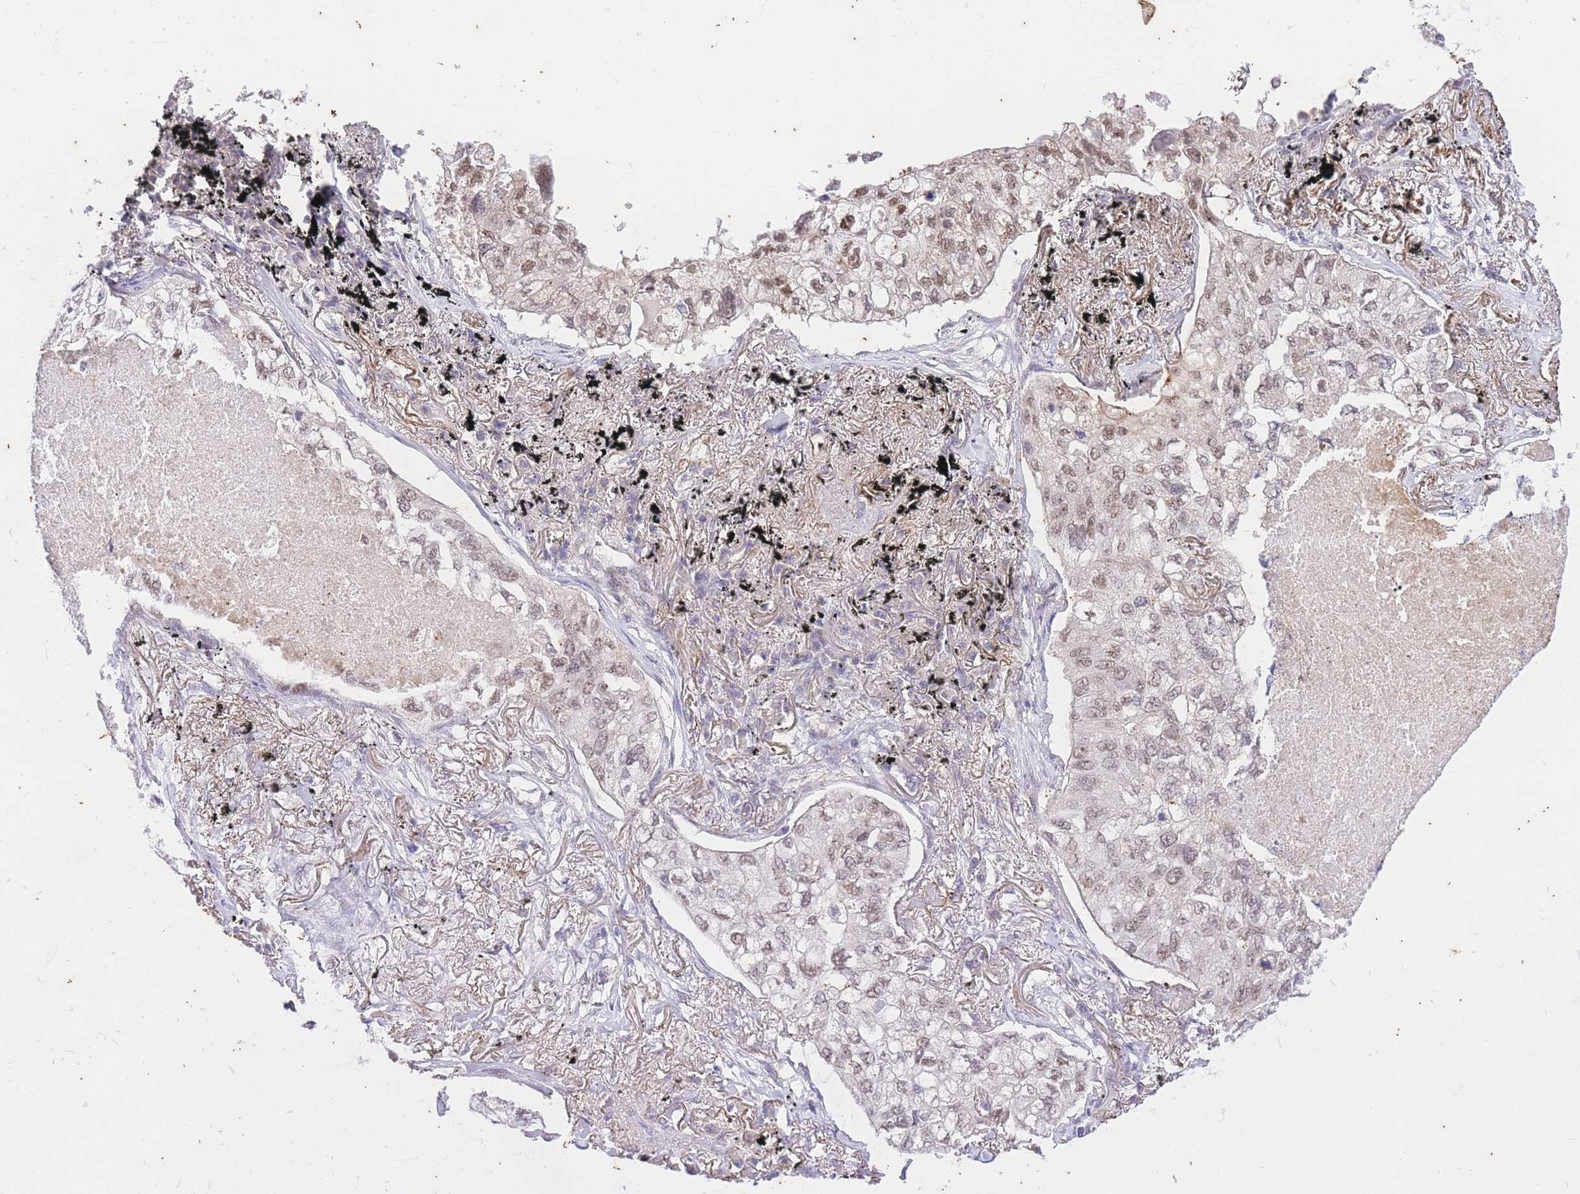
{"staining": {"intensity": "moderate", "quantity": ">75%", "location": "nuclear"}, "tissue": "lung cancer", "cell_type": "Tumor cells", "image_type": "cancer", "snomed": [{"axis": "morphology", "description": "Adenocarcinoma, NOS"}, {"axis": "topography", "description": "Lung"}], "caption": "Lung adenocarcinoma stained with DAB immunohistochemistry shows medium levels of moderate nuclear staining in approximately >75% of tumor cells. The protein is shown in brown color, while the nuclei are stained blue.", "gene": "UBXN7", "patient": {"sex": "male", "age": 65}}